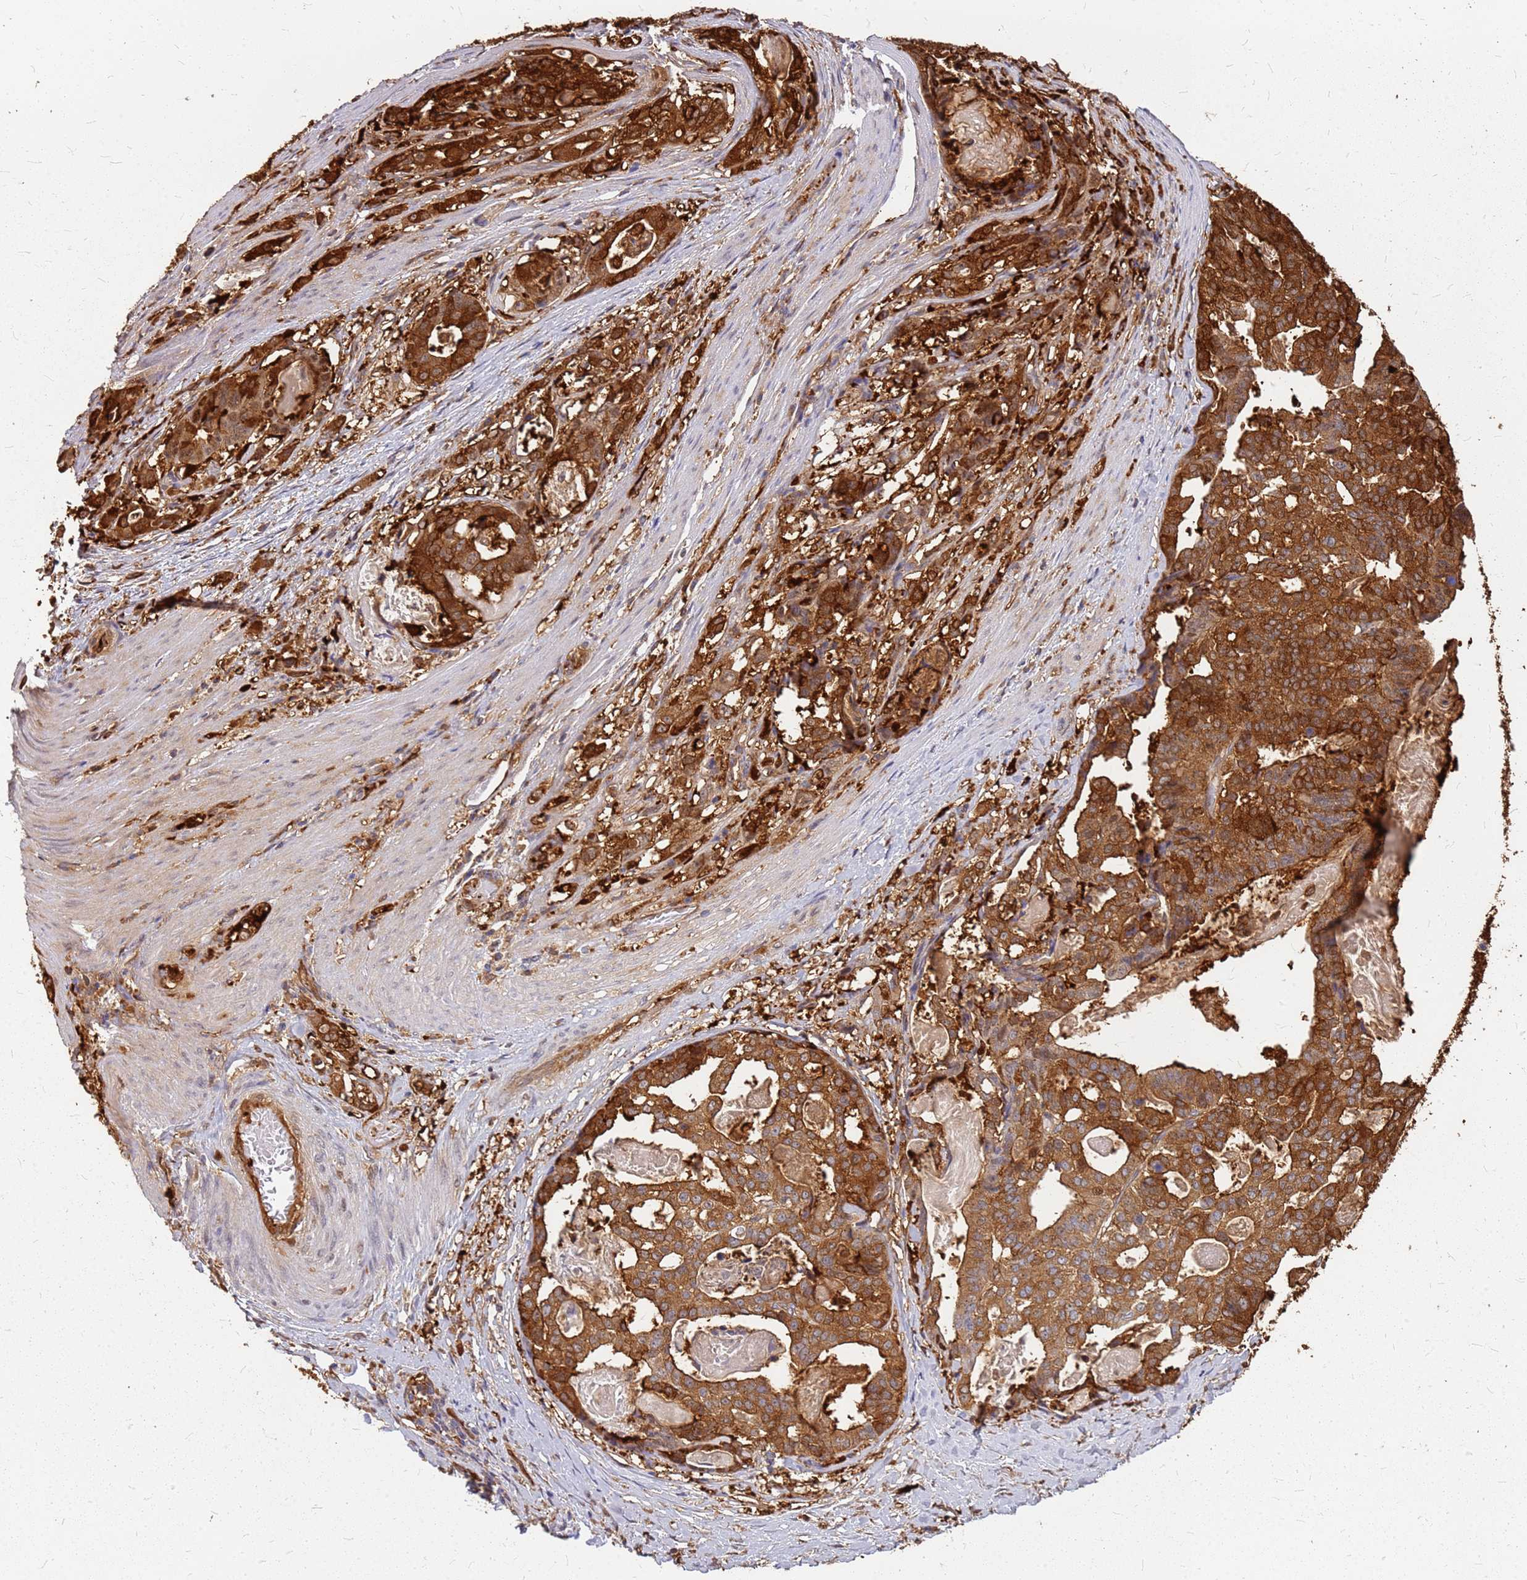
{"staining": {"intensity": "strong", "quantity": ">75%", "location": "cytoplasmic/membranous"}, "tissue": "stomach cancer", "cell_type": "Tumor cells", "image_type": "cancer", "snomed": [{"axis": "morphology", "description": "Adenocarcinoma, NOS"}, {"axis": "topography", "description": "Stomach"}], "caption": "A histopathology image showing strong cytoplasmic/membranous staining in about >75% of tumor cells in stomach adenocarcinoma, as visualized by brown immunohistochemical staining.", "gene": "HDX", "patient": {"sex": "male", "age": 48}}